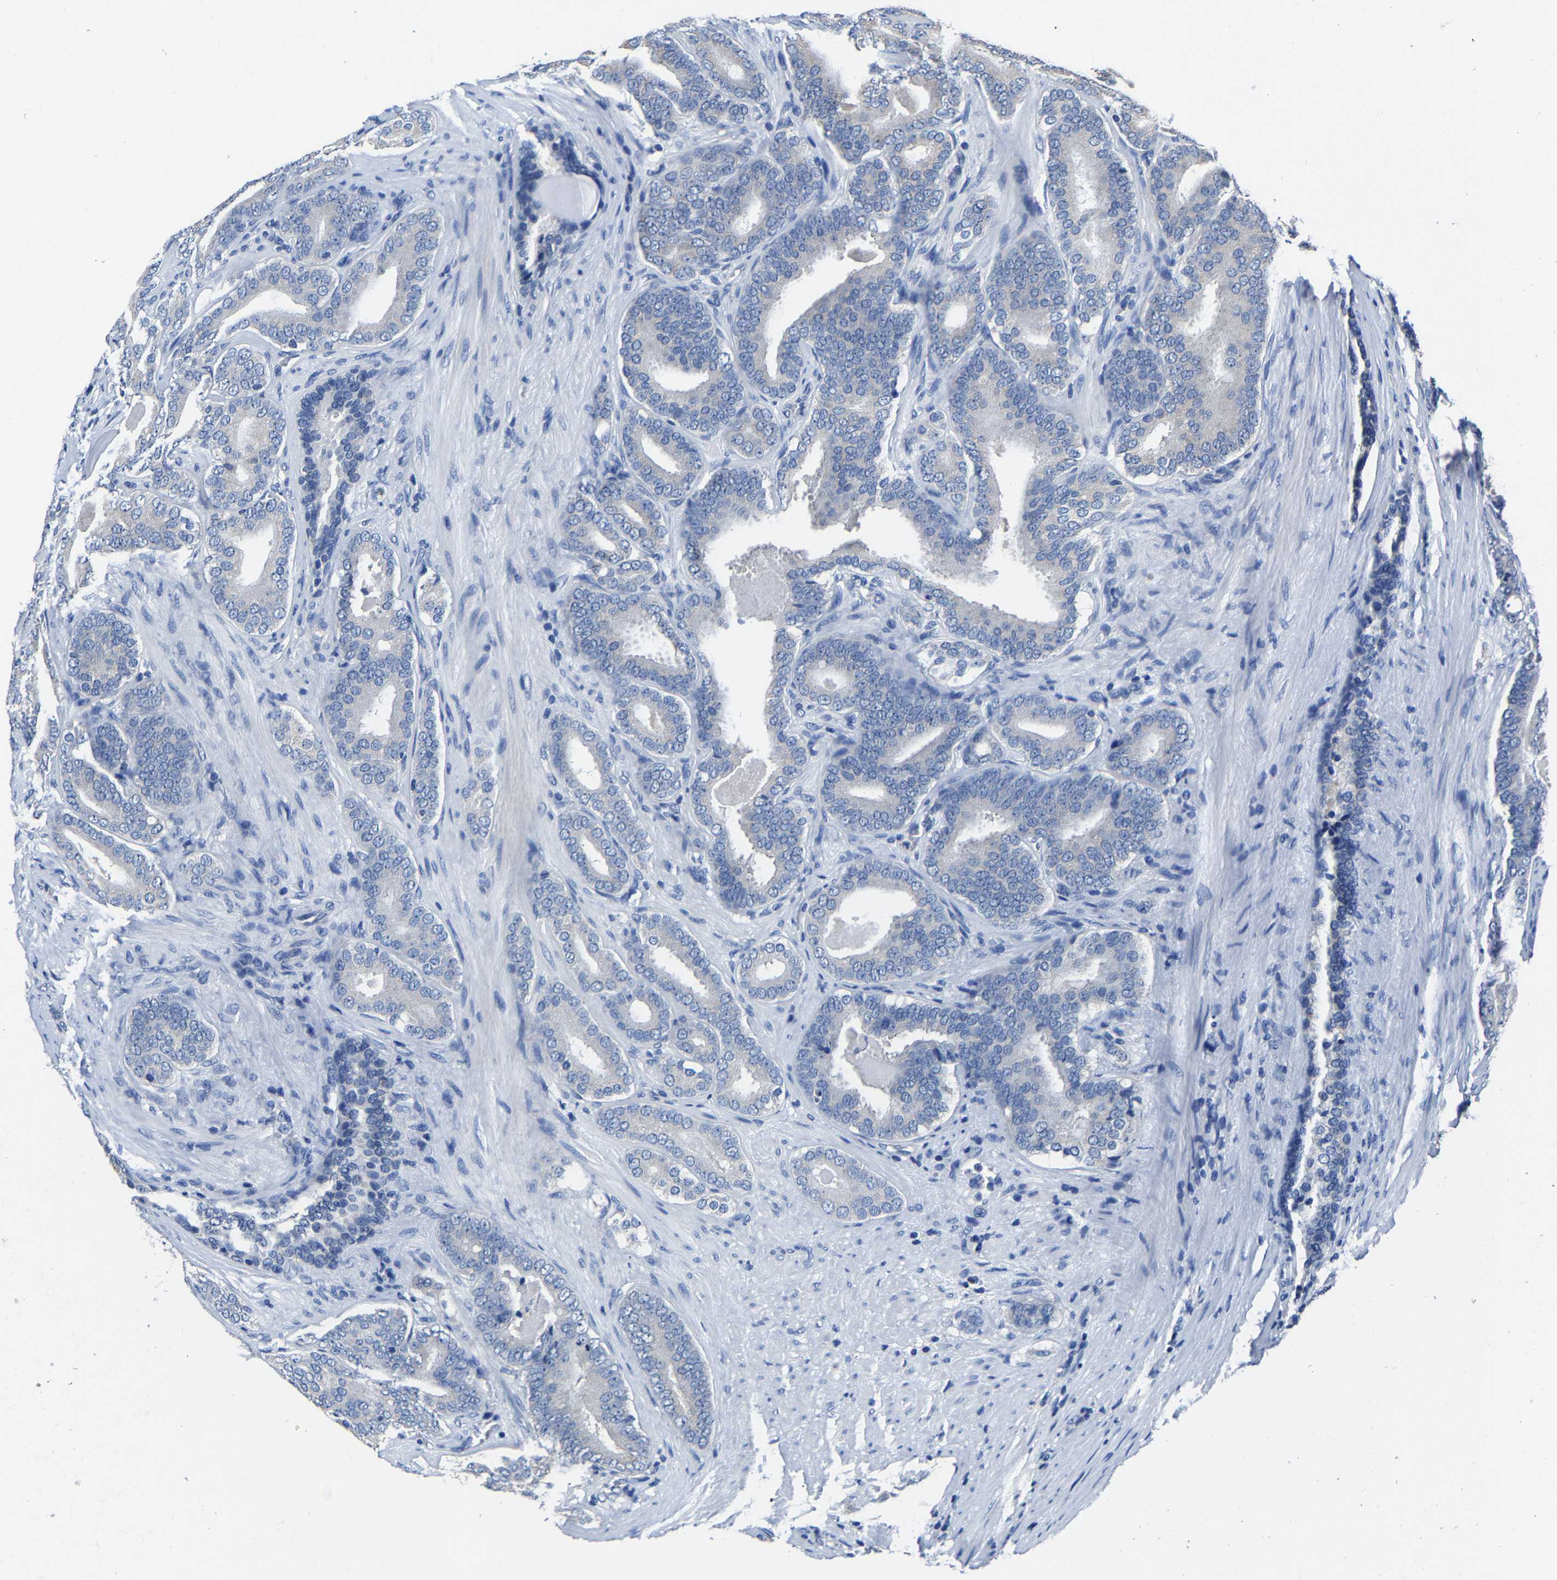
{"staining": {"intensity": "negative", "quantity": "none", "location": "none"}, "tissue": "prostate cancer", "cell_type": "Tumor cells", "image_type": "cancer", "snomed": [{"axis": "morphology", "description": "Adenocarcinoma, High grade"}, {"axis": "topography", "description": "Prostate"}], "caption": "This is an immunohistochemistry micrograph of prostate high-grade adenocarcinoma. There is no staining in tumor cells.", "gene": "EBAG9", "patient": {"sex": "male", "age": 60}}